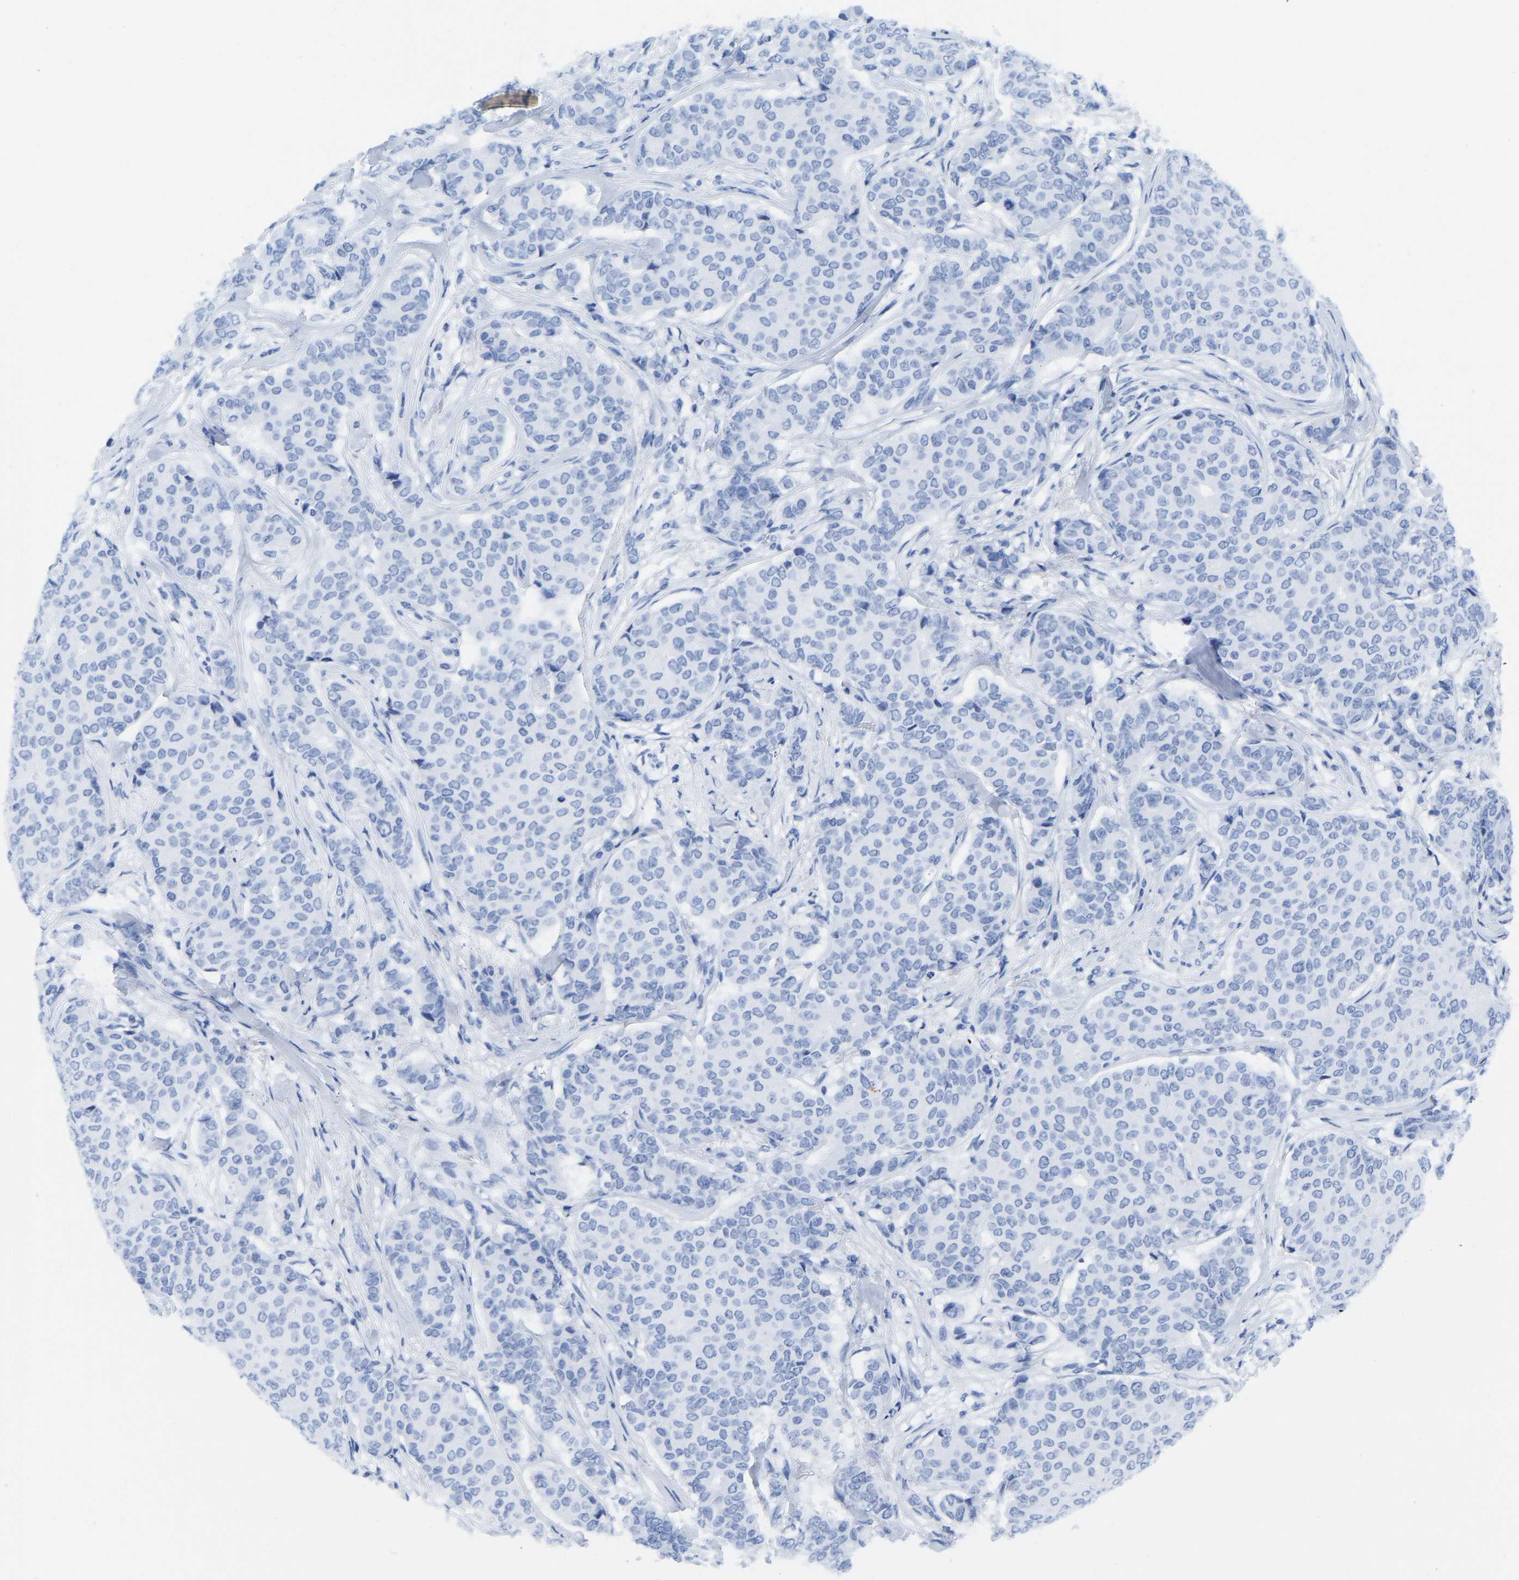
{"staining": {"intensity": "negative", "quantity": "none", "location": "none"}, "tissue": "breast cancer", "cell_type": "Tumor cells", "image_type": "cancer", "snomed": [{"axis": "morphology", "description": "Duct carcinoma"}, {"axis": "topography", "description": "Breast"}], "caption": "Immunohistochemistry of human breast cancer displays no expression in tumor cells.", "gene": "ELMO2", "patient": {"sex": "female", "age": 75}}